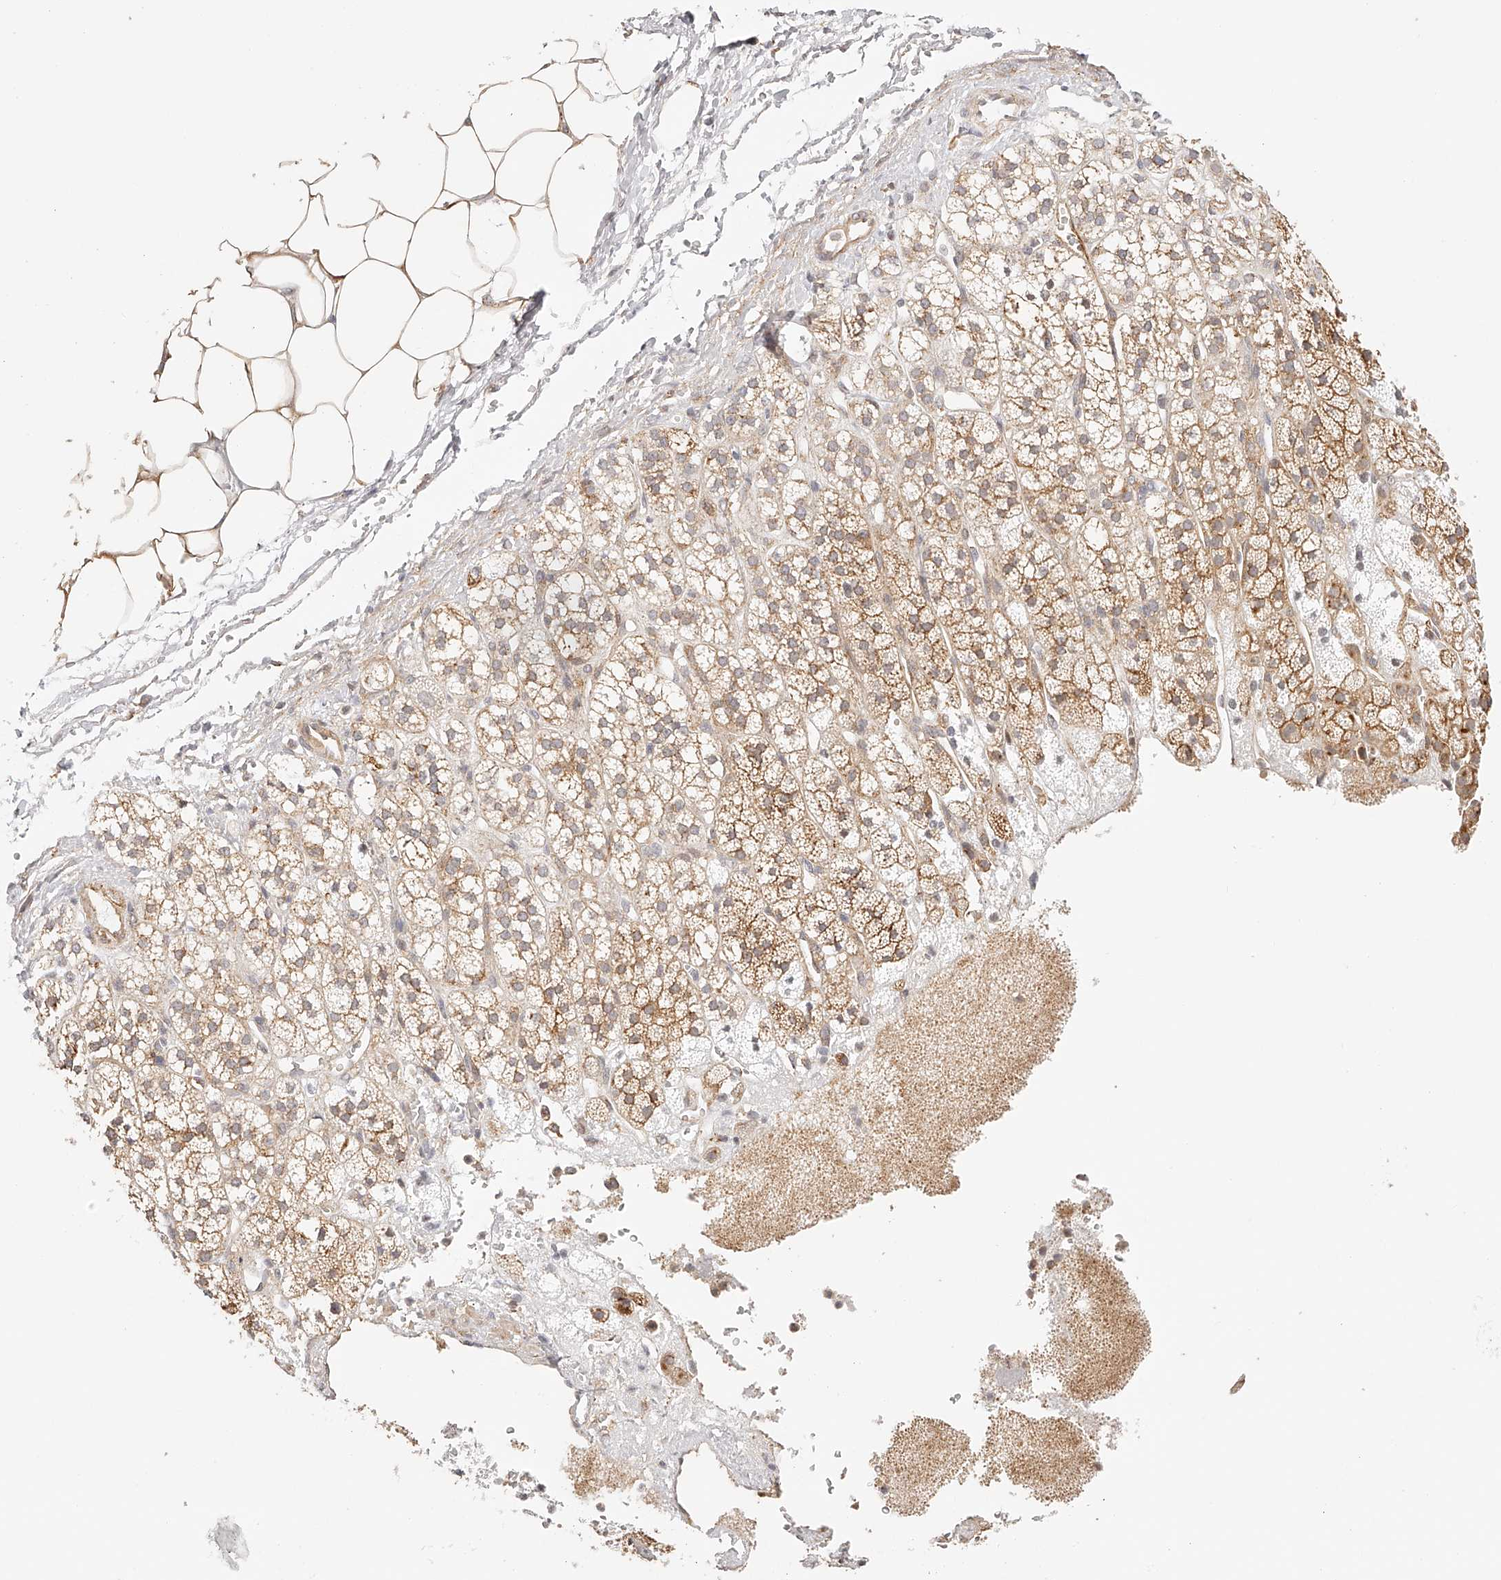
{"staining": {"intensity": "moderate", "quantity": ">75%", "location": "cytoplasmic/membranous"}, "tissue": "adrenal gland", "cell_type": "Glandular cells", "image_type": "normal", "snomed": [{"axis": "morphology", "description": "Normal tissue, NOS"}, {"axis": "topography", "description": "Adrenal gland"}], "caption": "Glandular cells demonstrate medium levels of moderate cytoplasmic/membranous expression in about >75% of cells in unremarkable human adrenal gland.", "gene": "SYNC", "patient": {"sex": "male", "age": 56}}